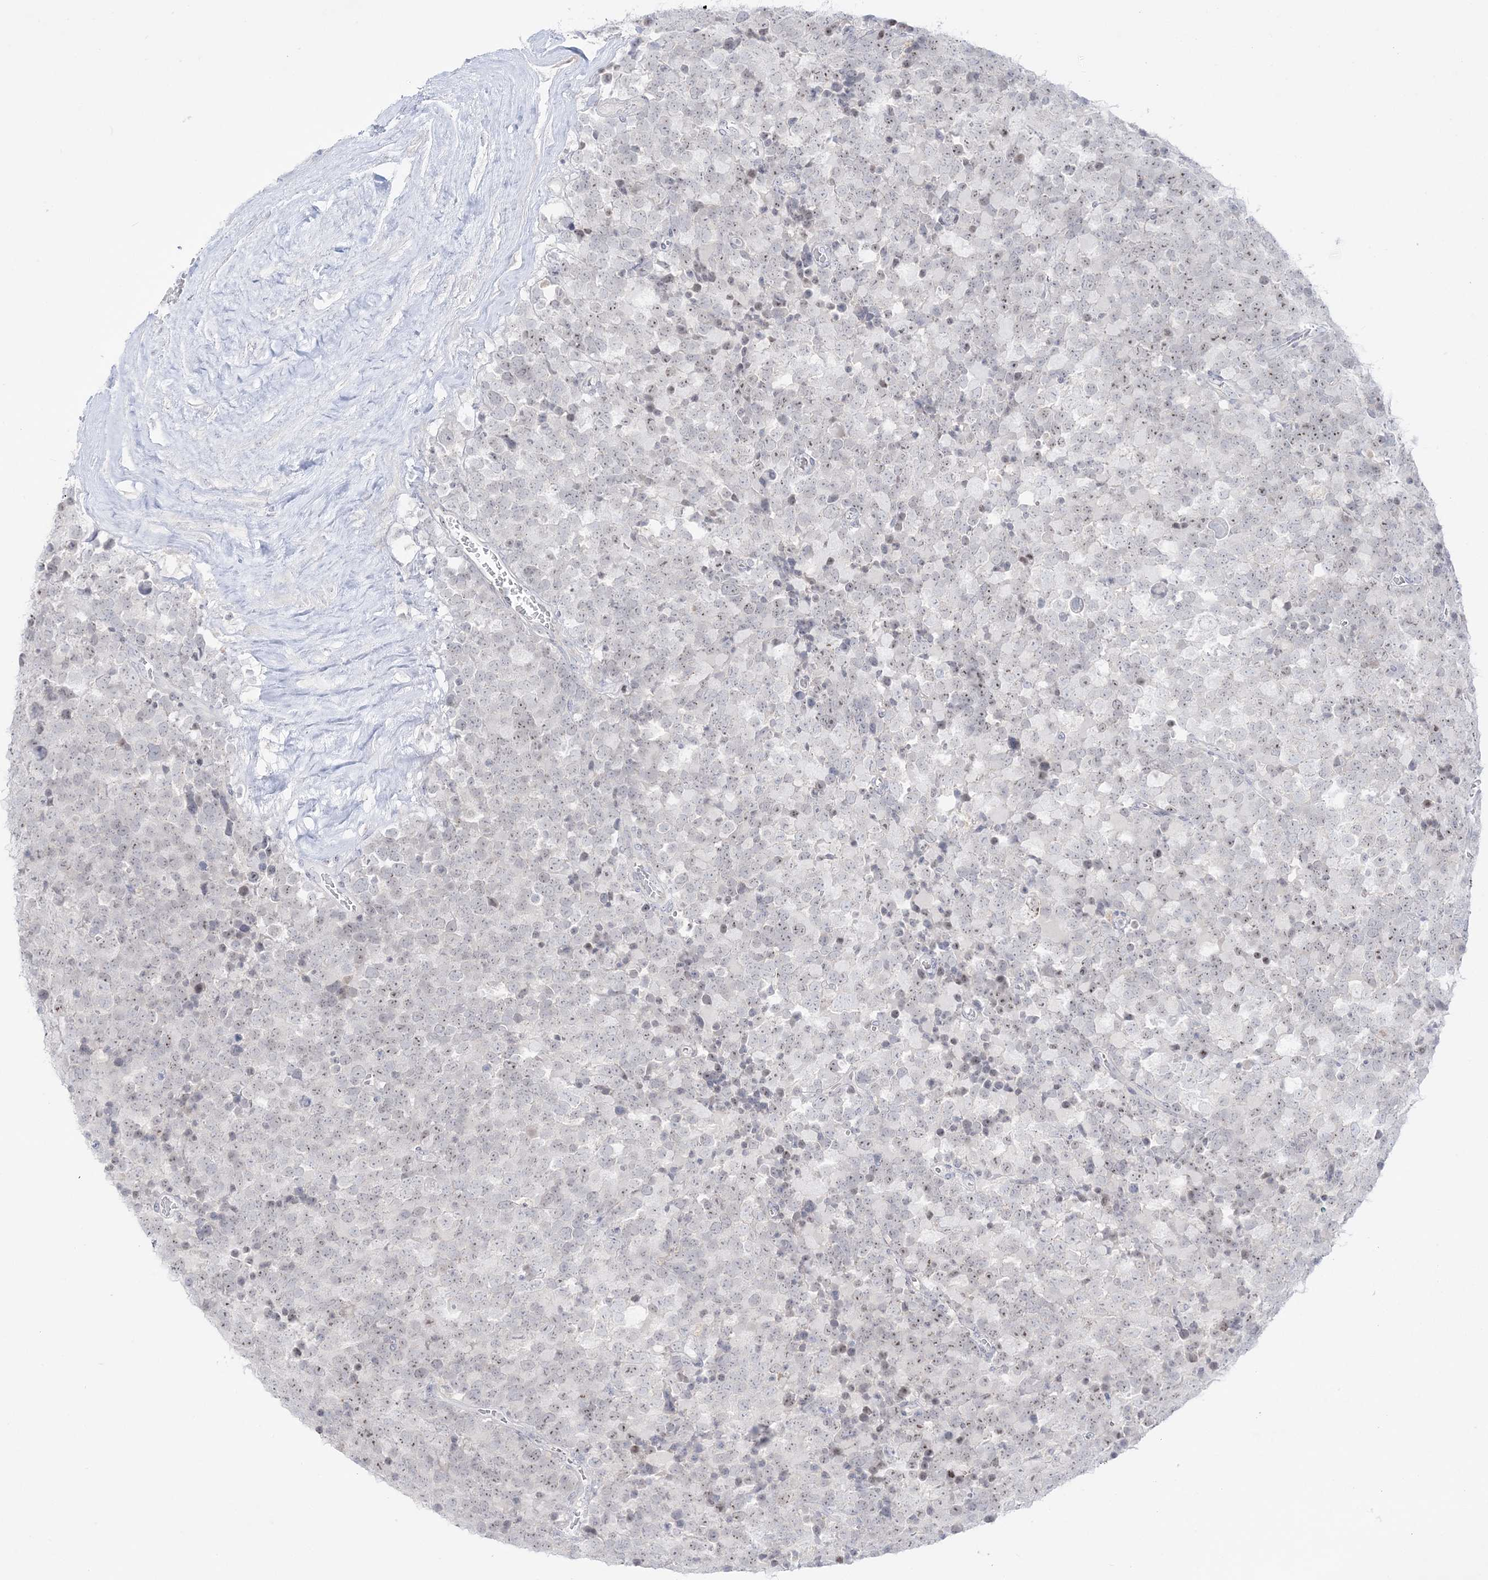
{"staining": {"intensity": "negative", "quantity": "none", "location": "none"}, "tissue": "testis cancer", "cell_type": "Tumor cells", "image_type": "cancer", "snomed": [{"axis": "morphology", "description": "Seminoma, NOS"}, {"axis": "topography", "description": "Testis"}], "caption": "The immunohistochemistry histopathology image has no significant staining in tumor cells of seminoma (testis) tissue. (DAB immunohistochemistry (IHC) visualized using brightfield microscopy, high magnification).", "gene": "SH3BP4", "patient": {"sex": "male", "age": 71}}